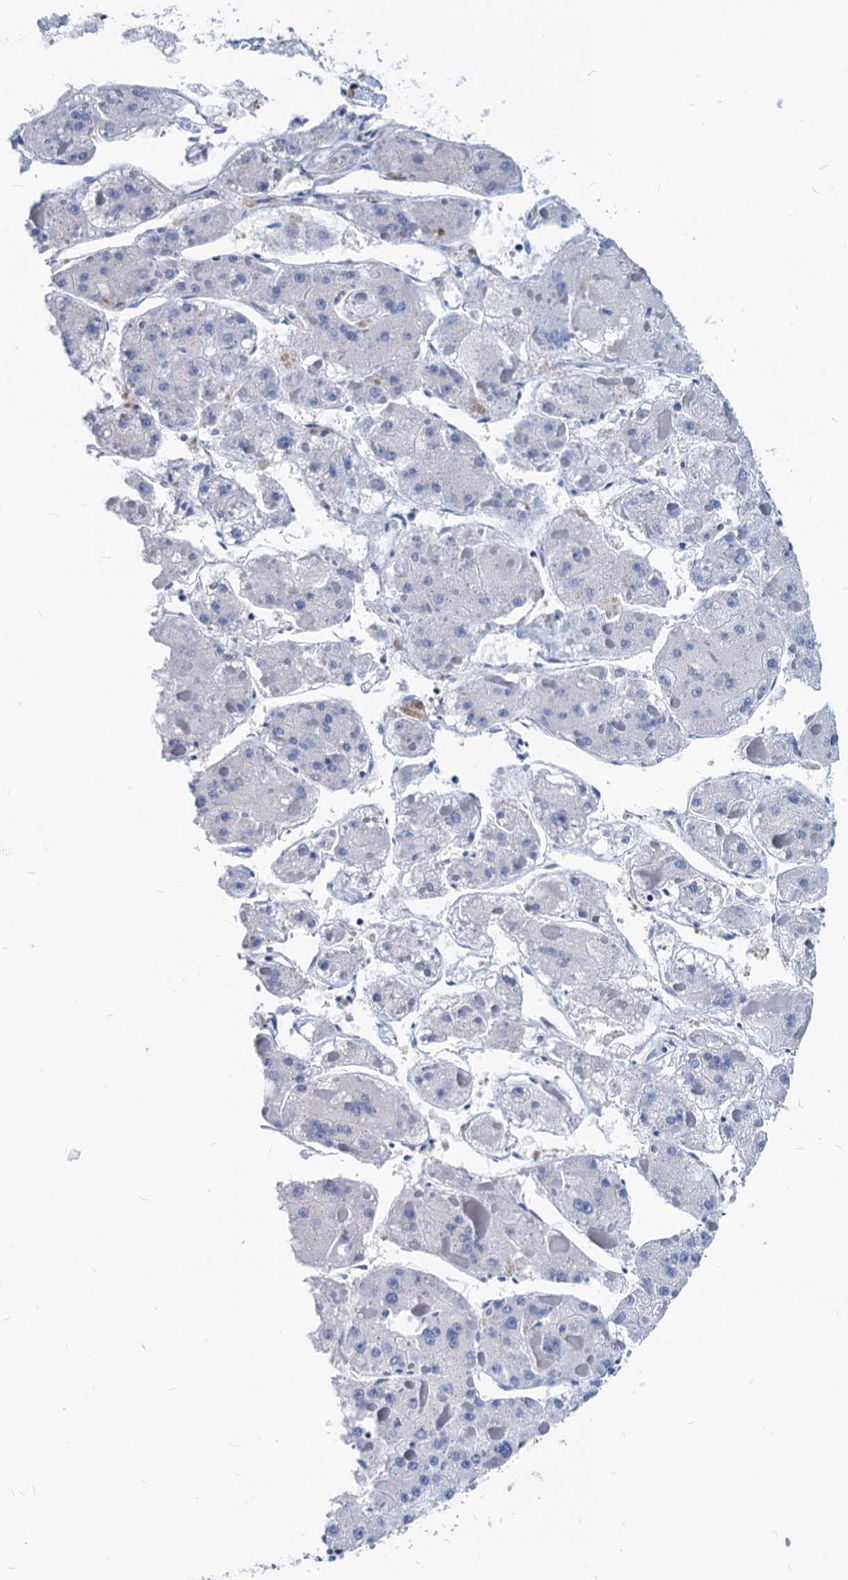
{"staining": {"intensity": "negative", "quantity": "none", "location": "none"}, "tissue": "liver cancer", "cell_type": "Tumor cells", "image_type": "cancer", "snomed": [{"axis": "morphology", "description": "Carcinoma, Hepatocellular, NOS"}, {"axis": "topography", "description": "Liver"}], "caption": "There is no significant positivity in tumor cells of liver cancer.", "gene": "LCP2", "patient": {"sex": "female", "age": 73}}